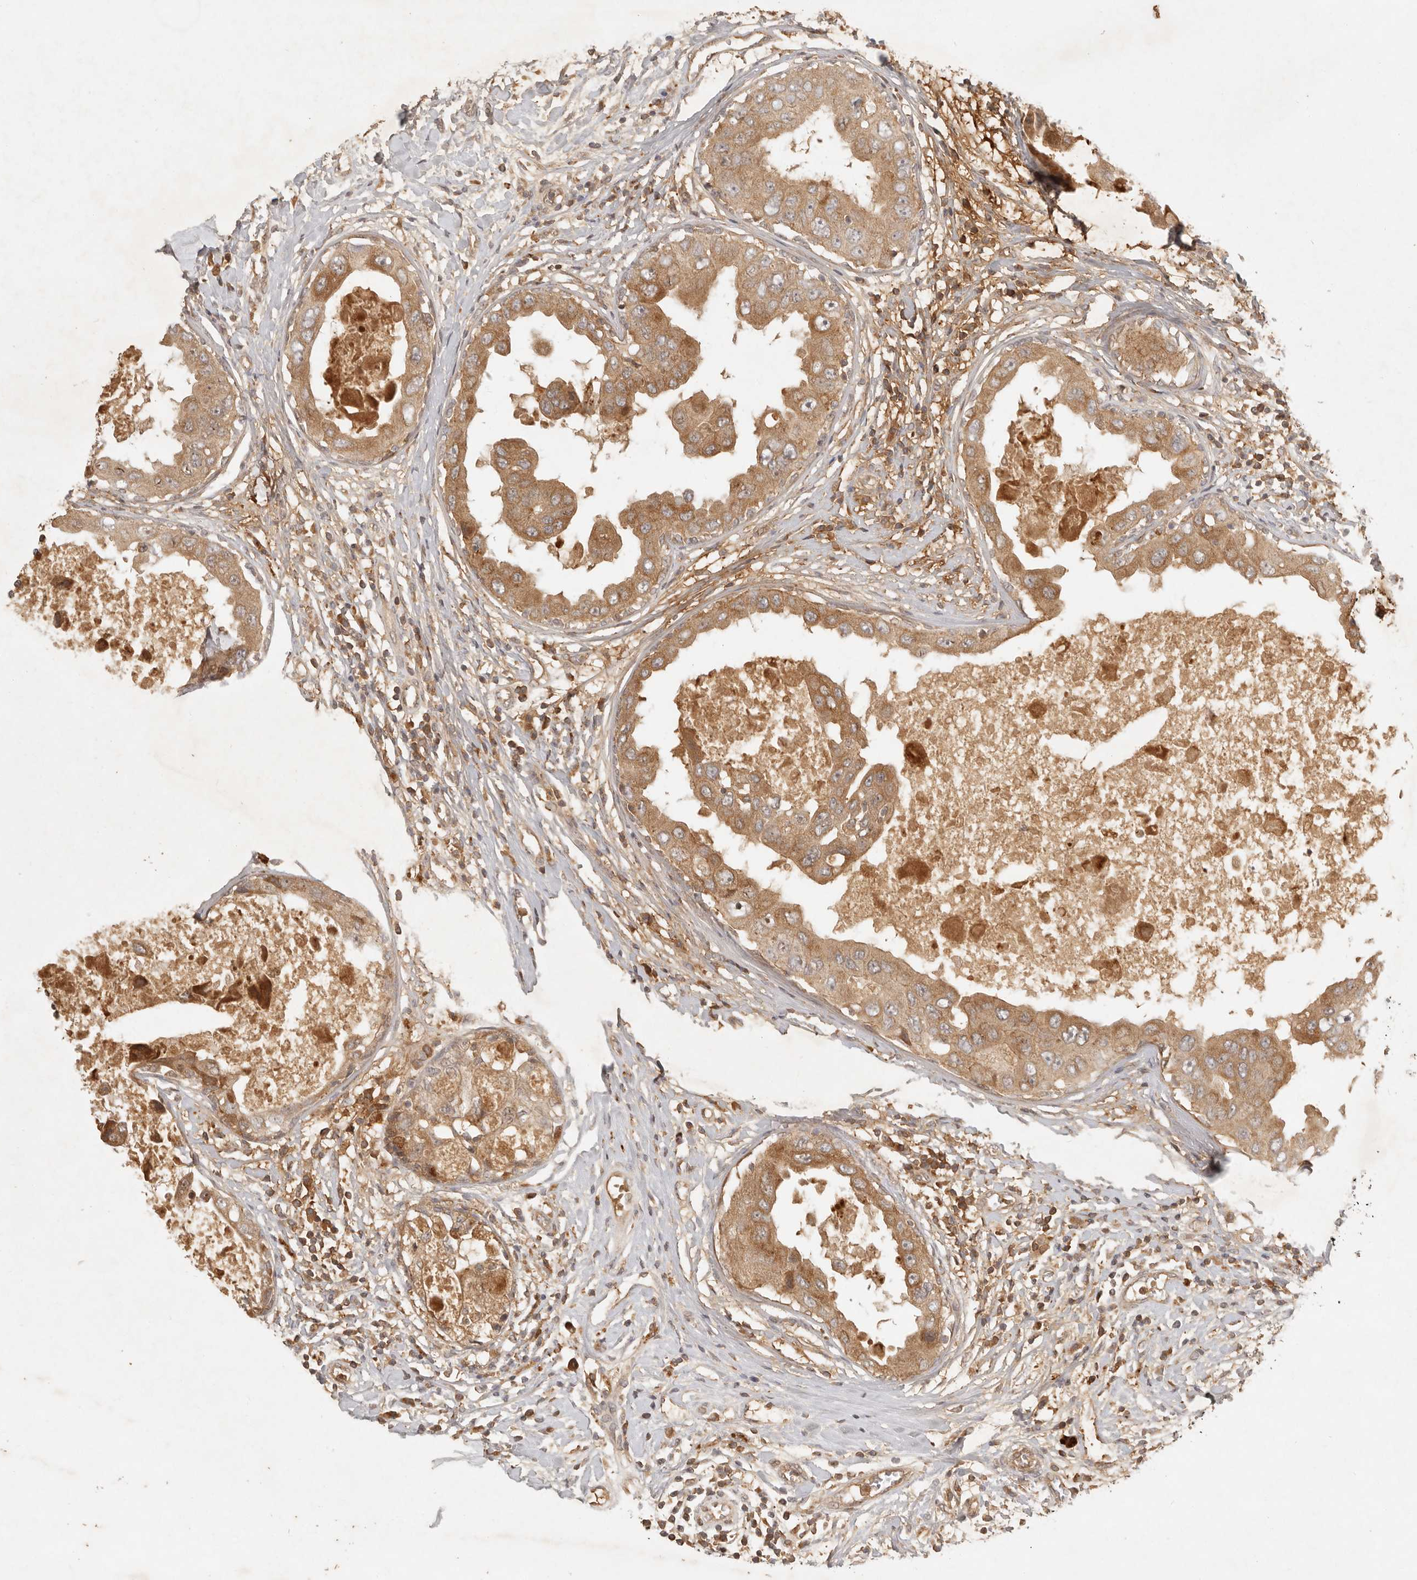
{"staining": {"intensity": "moderate", "quantity": ">75%", "location": "cytoplasmic/membranous"}, "tissue": "breast cancer", "cell_type": "Tumor cells", "image_type": "cancer", "snomed": [{"axis": "morphology", "description": "Duct carcinoma"}, {"axis": "topography", "description": "Breast"}], "caption": "IHC of breast cancer displays medium levels of moderate cytoplasmic/membranous staining in approximately >75% of tumor cells.", "gene": "ANKRD61", "patient": {"sex": "female", "age": 27}}